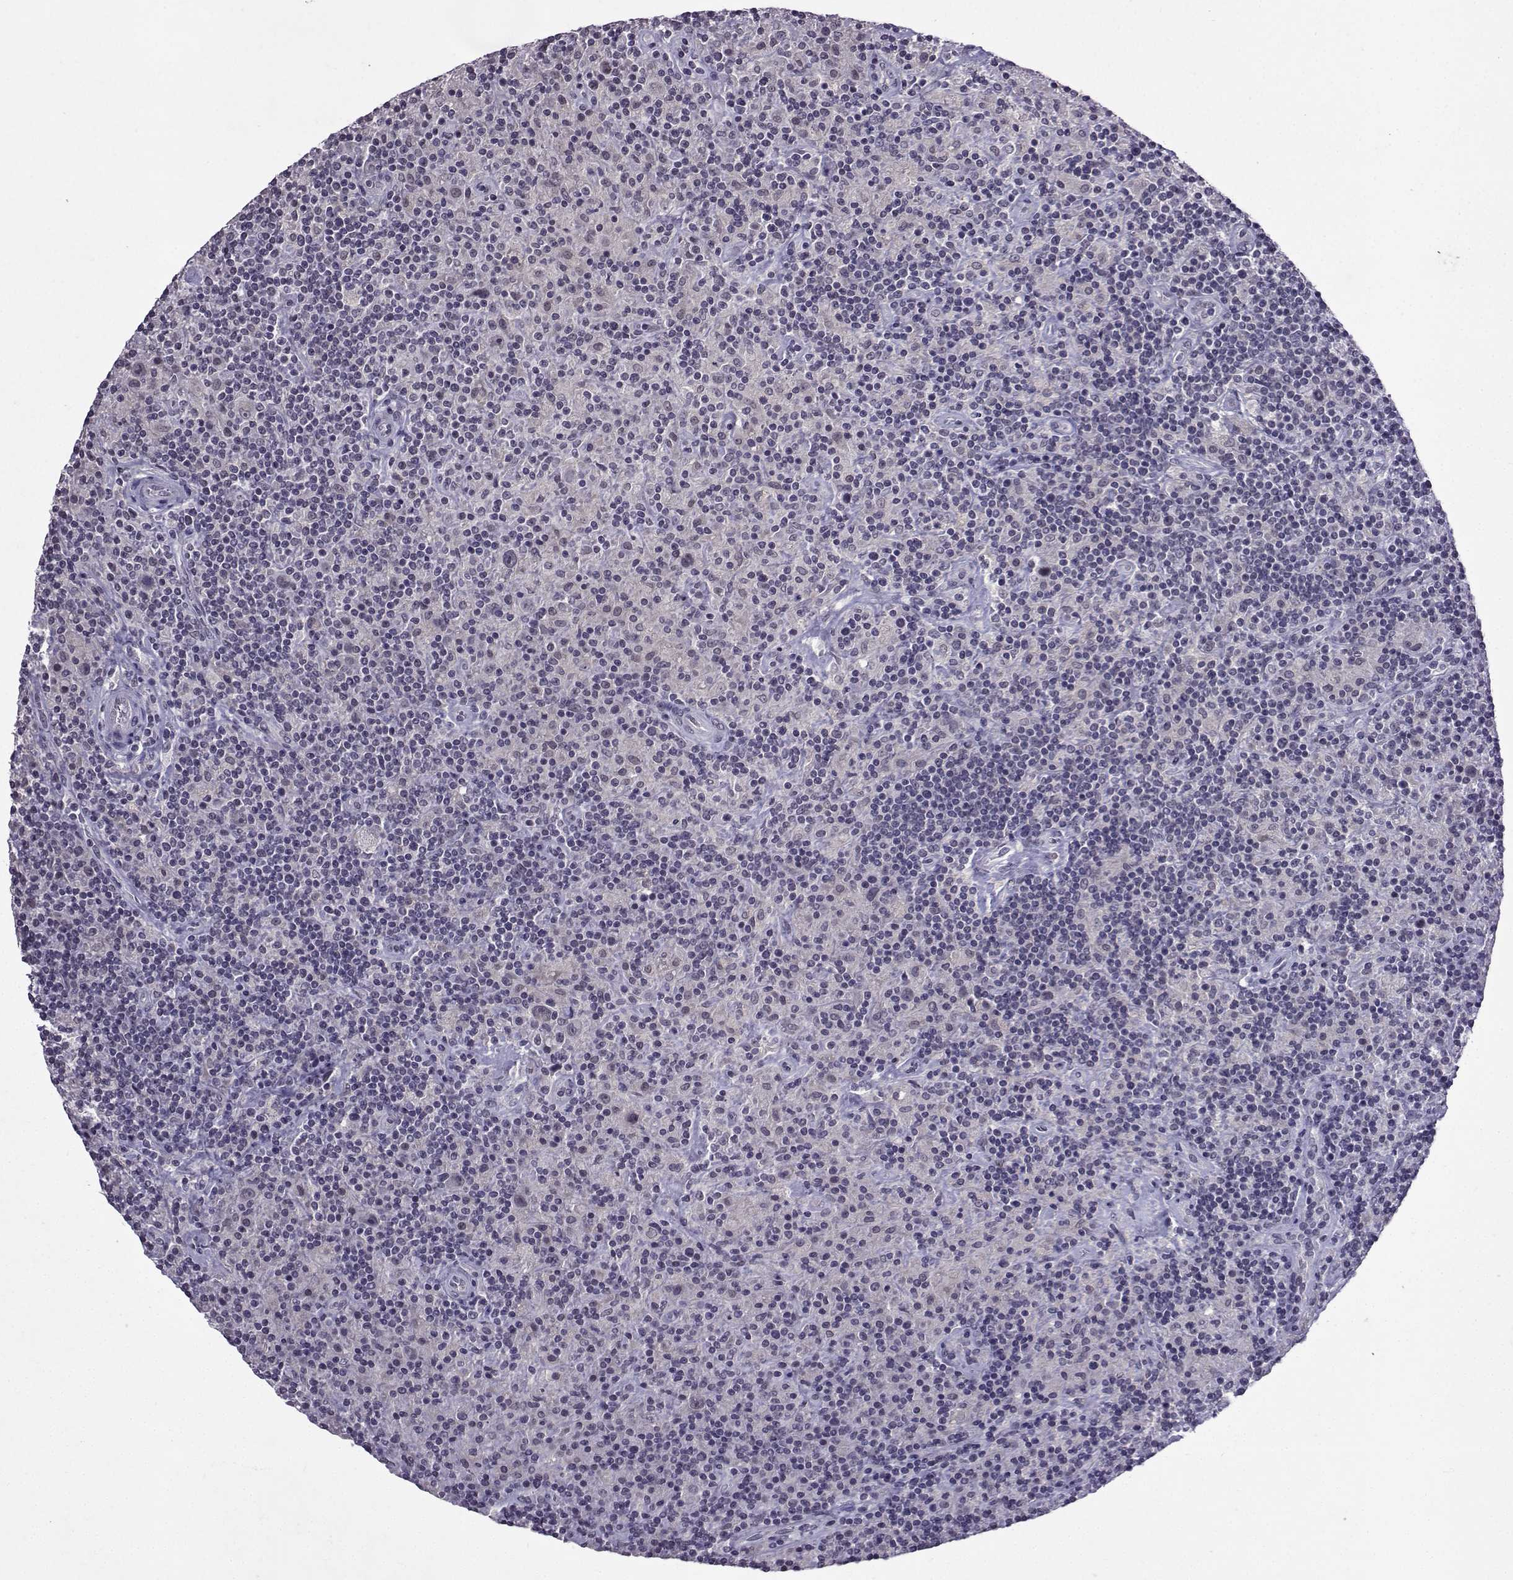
{"staining": {"intensity": "negative", "quantity": "none", "location": "none"}, "tissue": "lymphoma", "cell_type": "Tumor cells", "image_type": "cancer", "snomed": [{"axis": "morphology", "description": "Hodgkin's disease, NOS"}, {"axis": "topography", "description": "Lymph node"}], "caption": "Tumor cells are negative for protein expression in human Hodgkin's disease. (IHC, brightfield microscopy, high magnification).", "gene": "CCL28", "patient": {"sex": "male", "age": 70}}